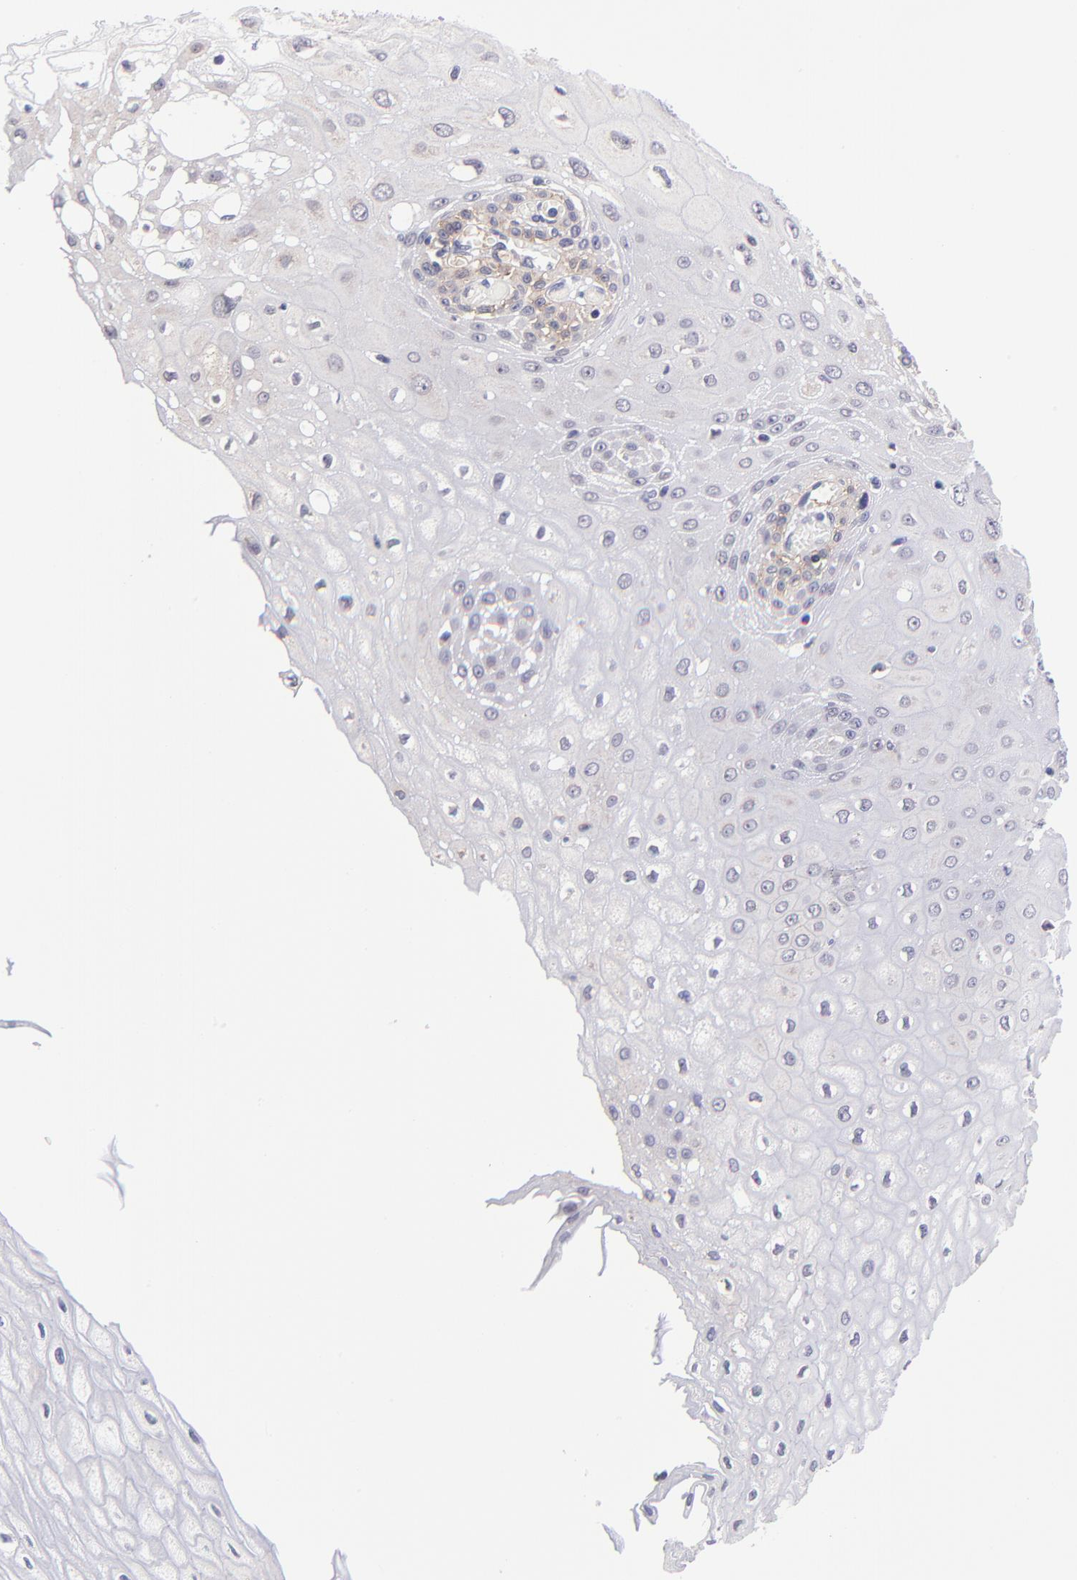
{"staining": {"intensity": "weak", "quantity": "<25%", "location": "cytoplasmic/membranous"}, "tissue": "esophagus", "cell_type": "Squamous epithelial cells", "image_type": "normal", "snomed": [{"axis": "morphology", "description": "Normal tissue, NOS"}, {"axis": "morphology", "description": "Squamous cell carcinoma, NOS"}, {"axis": "topography", "description": "Esophagus"}], "caption": "Photomicrograph shows no protein staining in squamous epithelial cells of benign esophagus. The staining was performed using DAB to visualize the protein expression in brown, while the nuclei were stained in blue with hematoxylin (Magnification: 20x).", "gene": "NSF", "patient": {"sex": "male", "age": 65}}